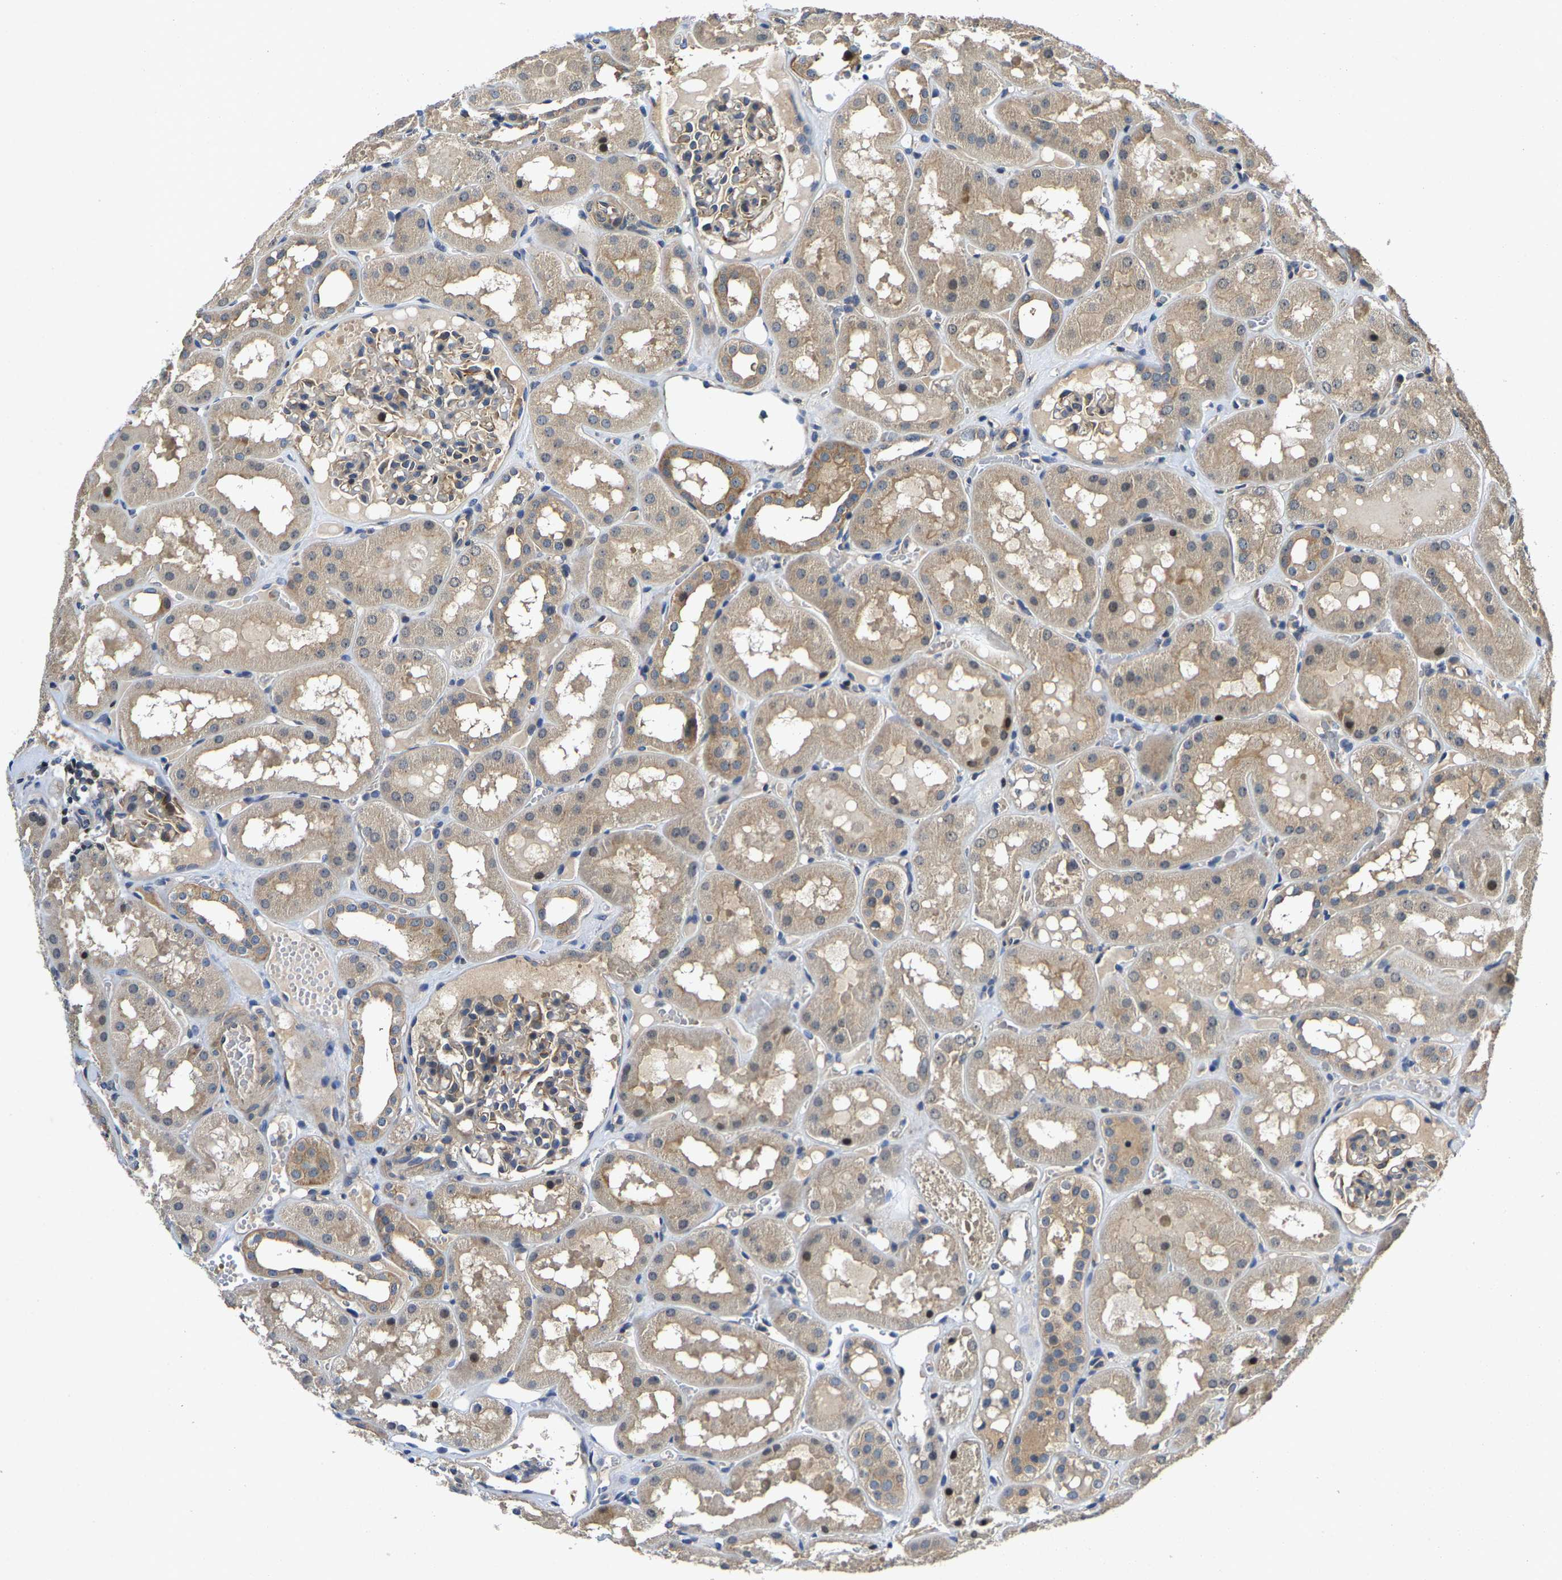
{"staining": {"intensity": "weak", "quantity": "25%-75%", "location": "cytoplasmic/membranous"}, "tissue": "kidney", "cell_type": "Cells in glomeruli", "image_type": "normal", "snomed": [{"axis": "morphology", "description": "Normal tissue, NOS"}, {"axis": "topography", "description": "Kidney"}, {"axis": "topography", "description": "Urinary bladder"}], "caption": "About 25%-75% of cells in glomeruli in unremarkable kidney reveal weak cytoplasmic/membranous protein expression as visualized by brown immunohistochemical staining.", "gene": "AGBL3", "patient": {"sex": "male", "age": 16}}